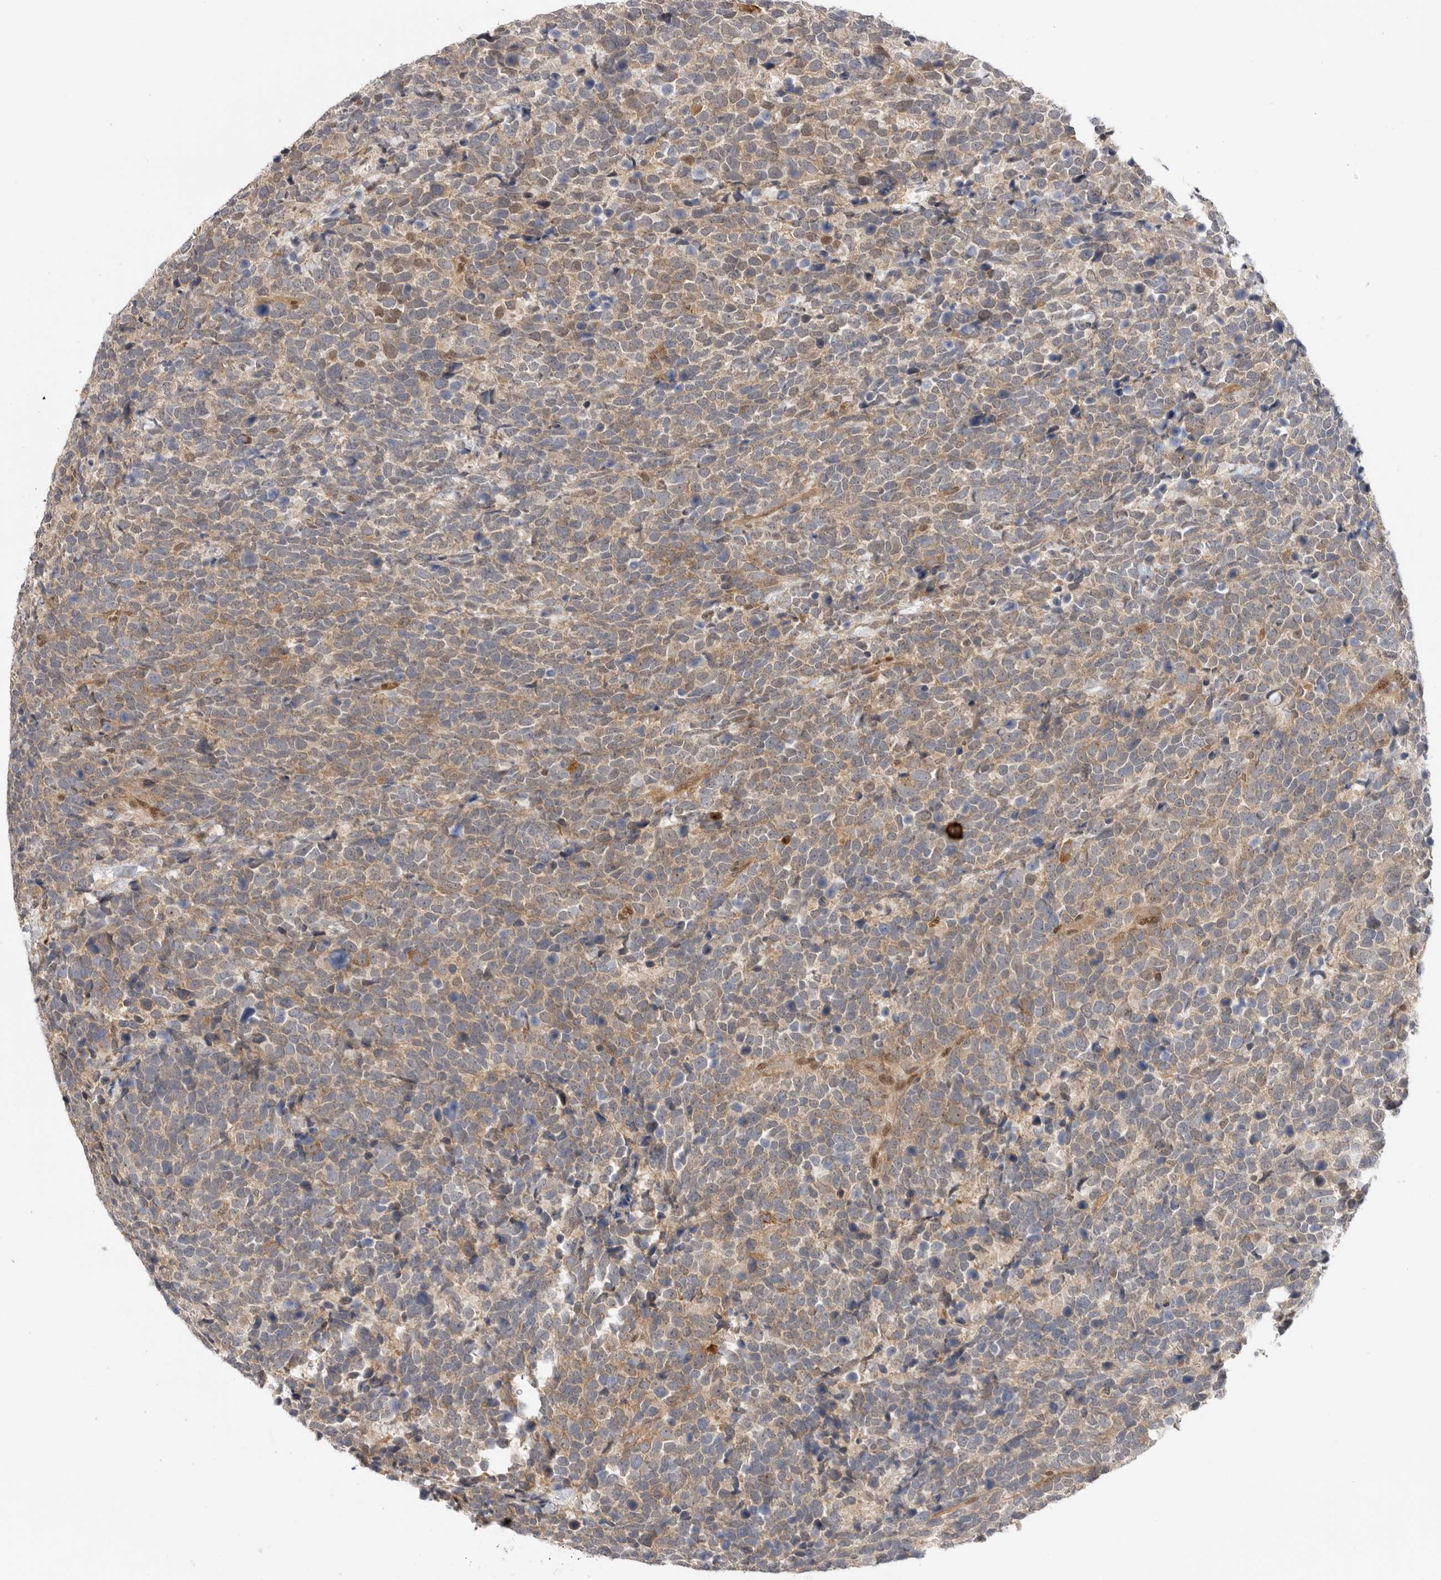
{"staining": {"intensity": "weak", "quantity": "25%-75%", "location": "cytoplasmic/membranous"}, "tissue": "urothelial cancer", "cell_type": "Tumor cells", "image_type": "cancer", "snomed": [{"axis": "morphology", "description": "Urothelial carcinoma, High grade"}, {"axis": "topography", "description": "Urinary bladder"}], "caption": "Human urothelial cancer stained with a protein marker demonstrates weak staining in tumor cells.", "gene": "DCAF8", "patient": {"sex": "female", "age": 82}}